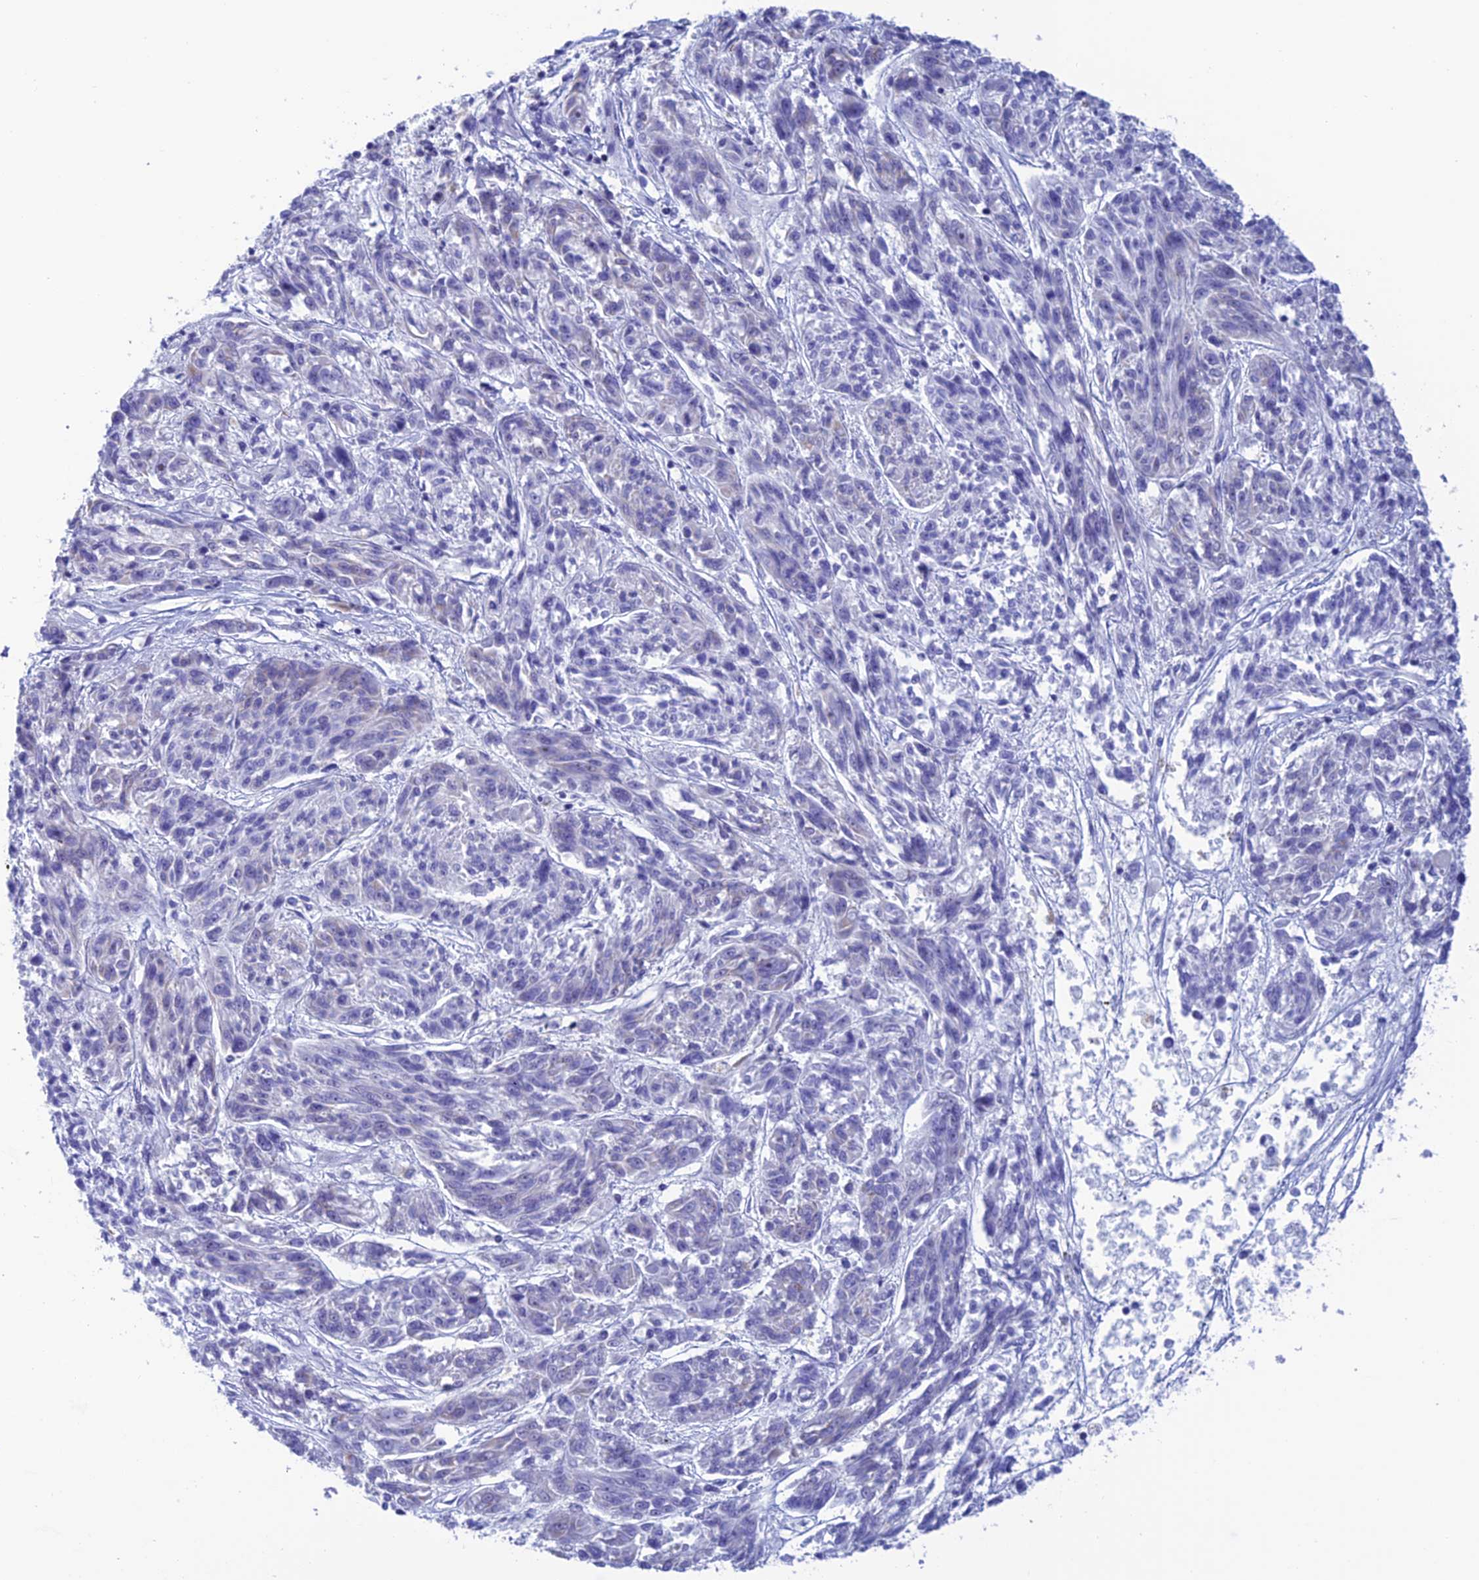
{"staining": {"intensity": "negative", "quantity": "none", "location": "none"}, "tissue": "melanoma", "cell_type": "Tumor cells", "image_type": "cancer", "snomed": [{"axis": "morphology", "description": "Malignant melanoma, NOS"}, {"axis": "topography", "description": "Skin"}], "caption": "DAB (3,3'-diaminobenzidine) immunohistochemical staining of human melanoma reveals no significant staining in tumor cells. (DAB immunohistochemistry with hematoxylin counter stain).", "gene": "NXPE4", "patient": {"sex": "male", "age": 53}}